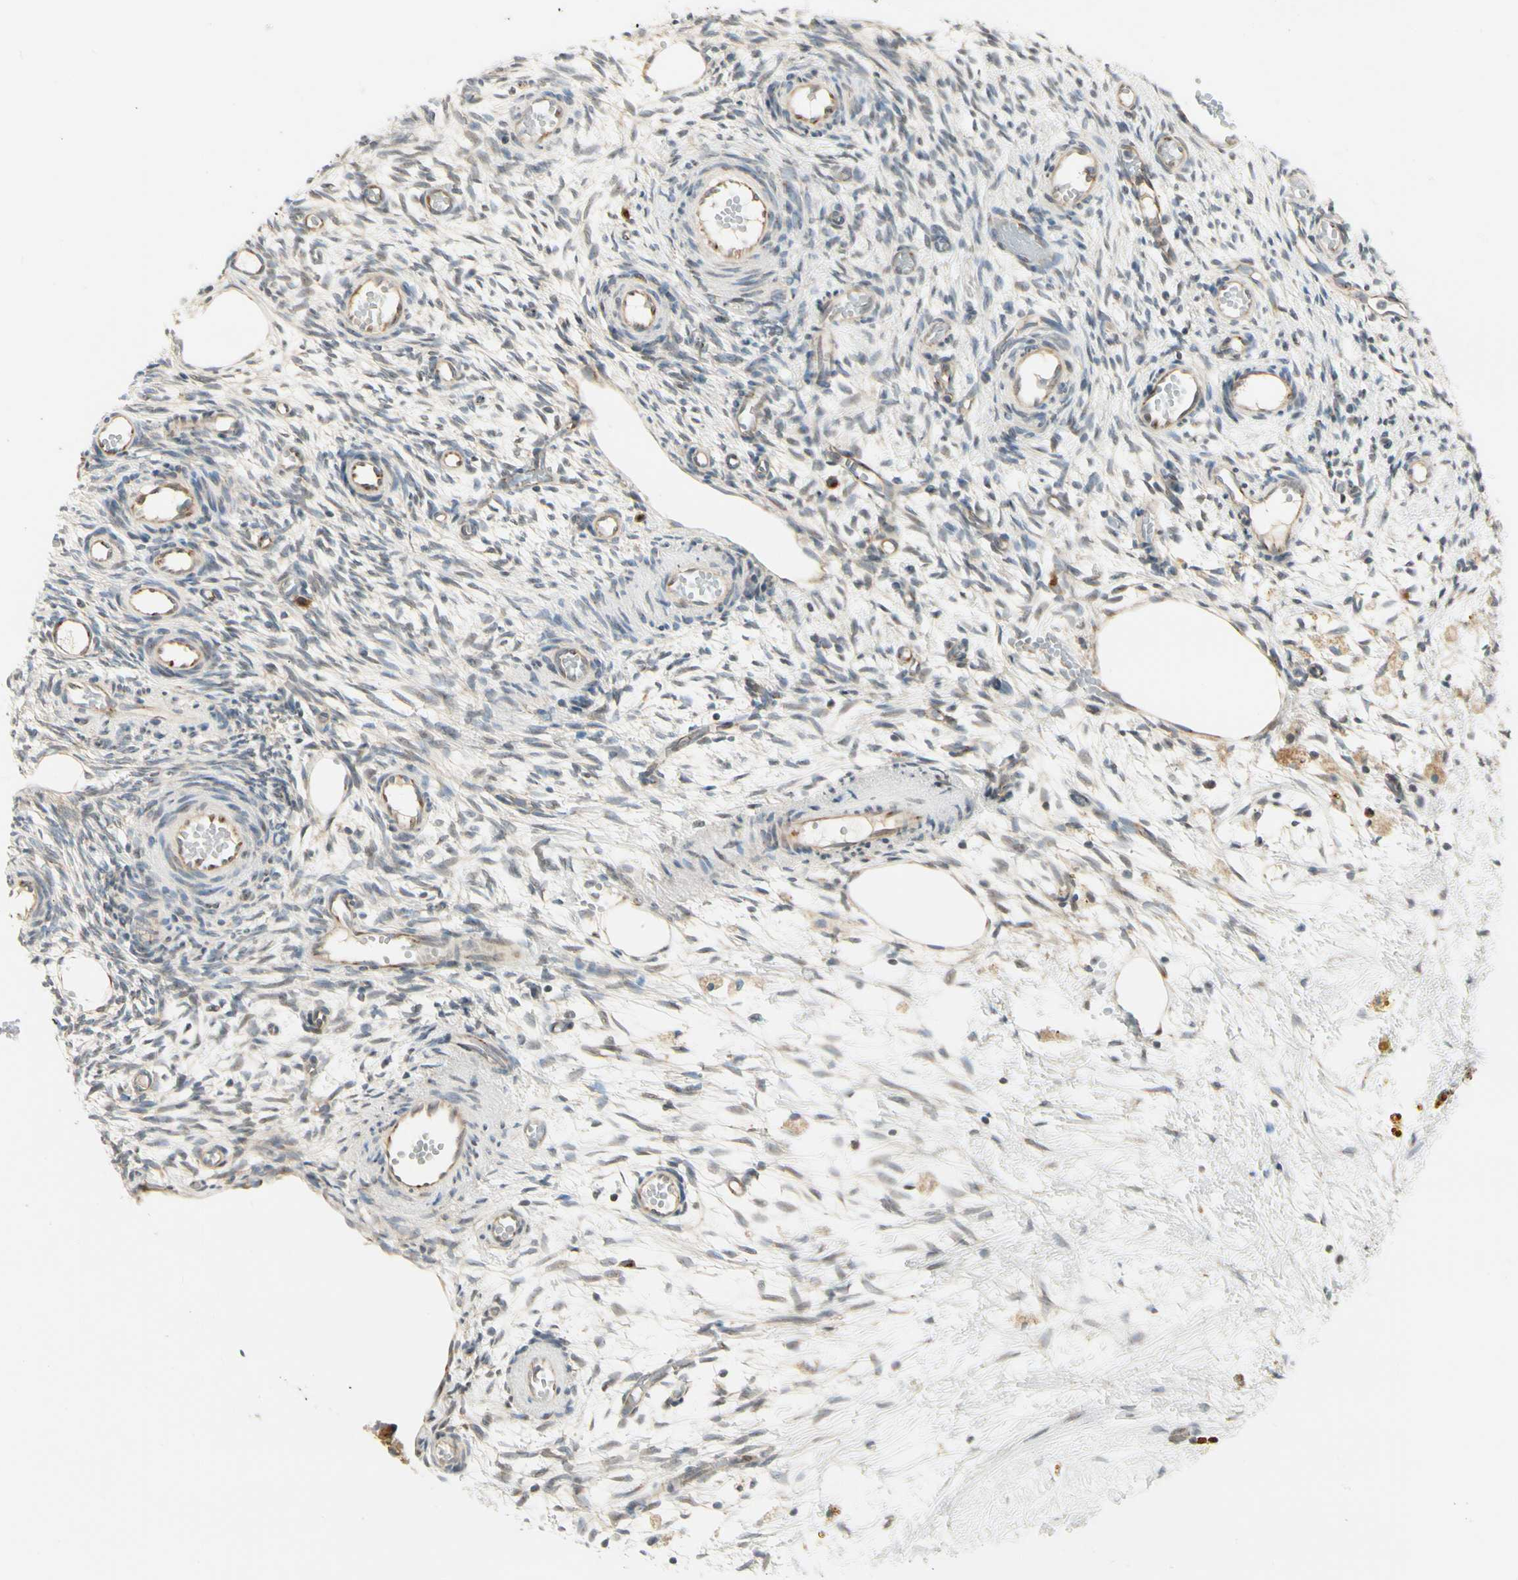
{"staining": {"intensity": "weak", "quantity": "25%-75%", "location": "cytoplasmic/membranous"}, "tissue": "ovary", "cell_type": "Ovarian stroma cells", "image_type": "normal", "snomed": [{"axis": "morphology", "description": "Normal tissue, NOS"}, {"axis": "topography", "description": "Ovary"}], "caption": "Immunohistochemical staining of benign ovary demonstrates 25%-75% levels of weak cytoplasmic/membranous protein positivity in about 25%-75% of ovarian stroma cells. (Stains: DAB in brown, nuclei in blue, Microscopy: brightfield microscopy at high magnification).", "gene": "MANSC1", "patient": {"sex": "female", "age": 35}}